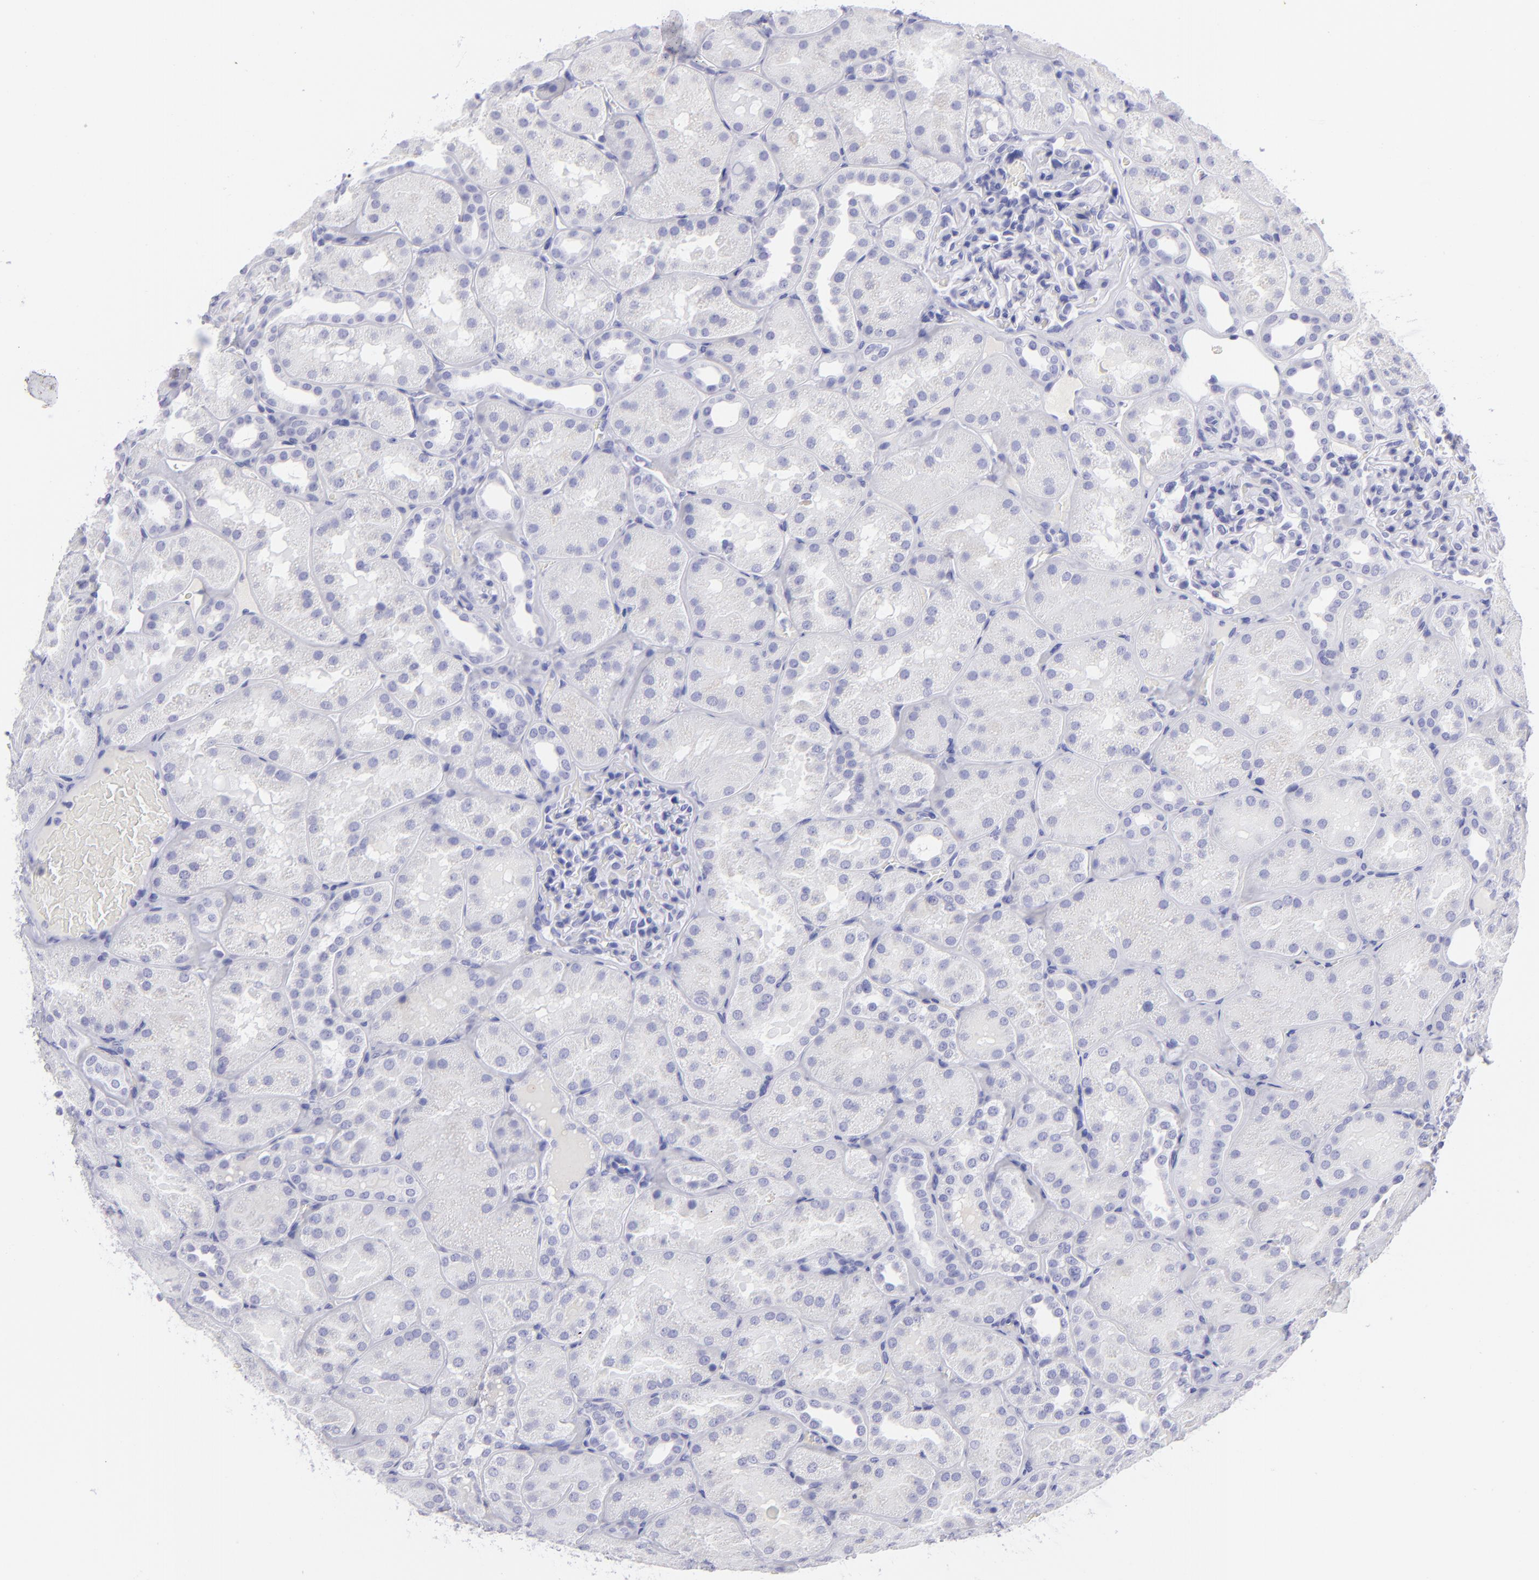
{"staining": {"intensity": "negative", "quantity": "none", "location": "none"}, "tissue": "kidney", "cell_type": "Cells in glomeruli", "image_type": "normal", "snomed": [{"axis": "morphology", "description": "Normal tissue, NOS"}, {"axis": "topography", "description": "Kidney"}], "caption": "This is an IHC histopathology image of normal human kidney. There is no expression in cells in glomeruli.", "gene": "SLC1A2", "patient": {"sex": "male", "age": 28}}